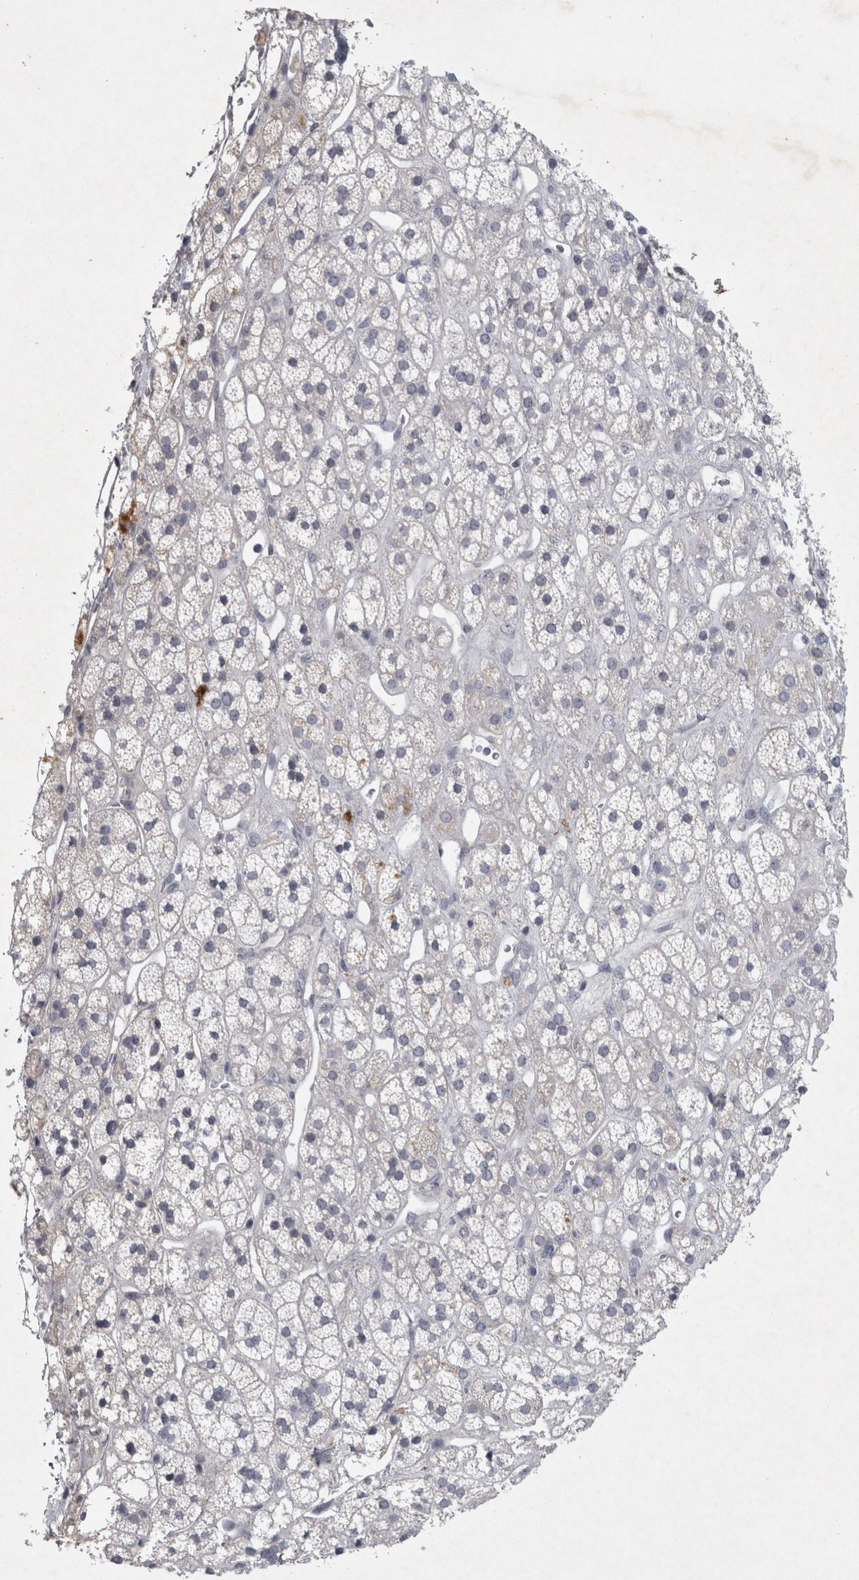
{"staining": {"intensity": "weak", "quantity": "<25%", "location": "cytoplasmic/membranous"}, "tissue": "adrenal gland", "cell_type": "Glandular cells", "image_type": "normal", "snomed": [{"axis": "morphology", "description": "Normal tissue, NOS"}, {"axis": "topography", "description": "Adrenal gland"}], "caption": "The micrograph shows no staining of glandular cells in unremarkable adrenal gland.", "gene": "ENPP7", "patient": {"sex": "male", "age": 56}}